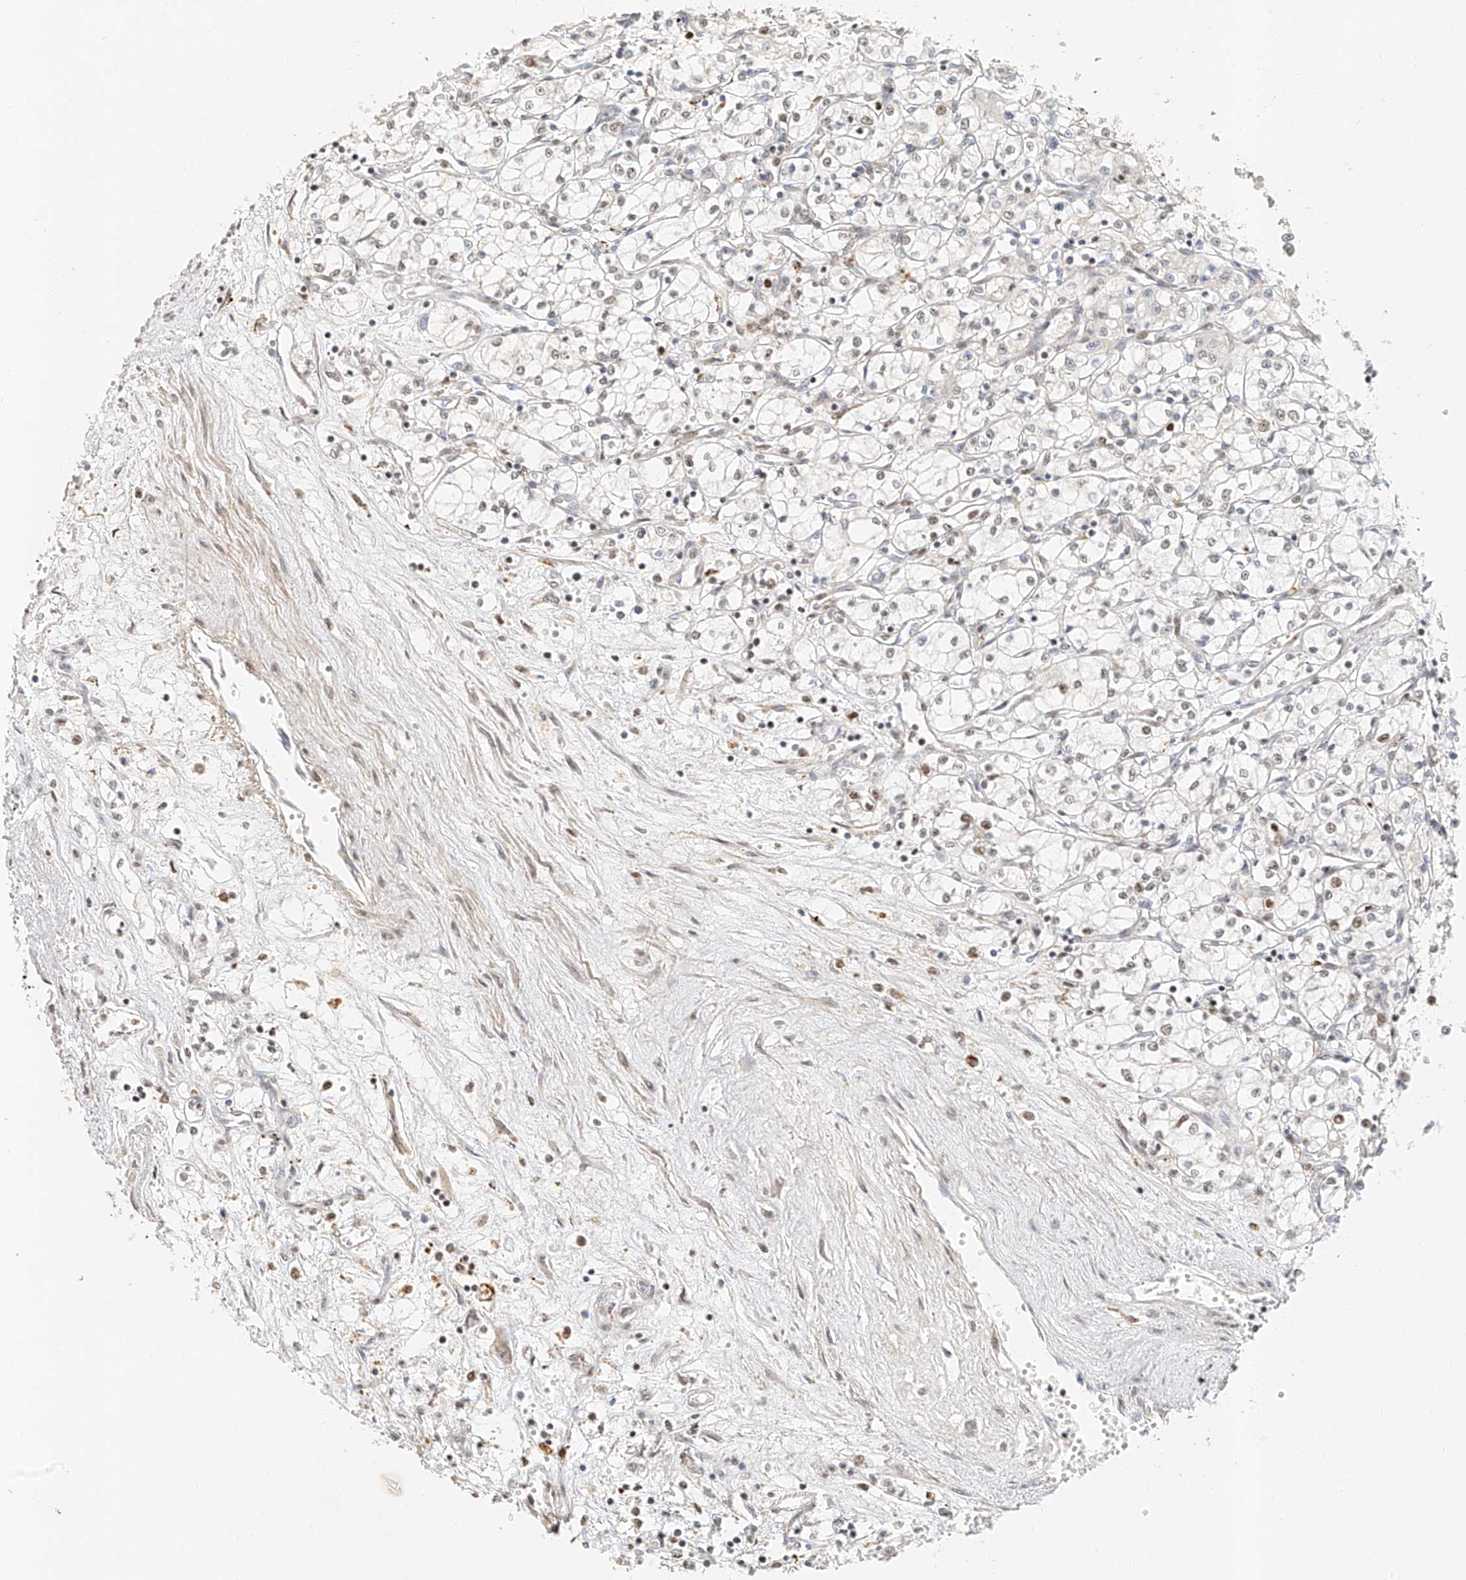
{"staining": {"intensity": "moderate", "quantity": "<25%", "location": "nuclear"}, "tissue": "renal cancer", "cell_type": "Tumor cells", "image_type": "cancer", "snomed": [{"axis": "morphology", "description": "Adenocarcinoma, NOS"}, {"axis": "topography", "description": "Kidney"}], "caption": "Immunohistochemistry (DAB (3,3'-diaminobenzidine)) staining of renal adenocarcinoma reveals moderate nuclear protein expression in about <25% of tumor cells.", "gene": "CXorf58", "patient": {"sex": "male", "age": 59}}